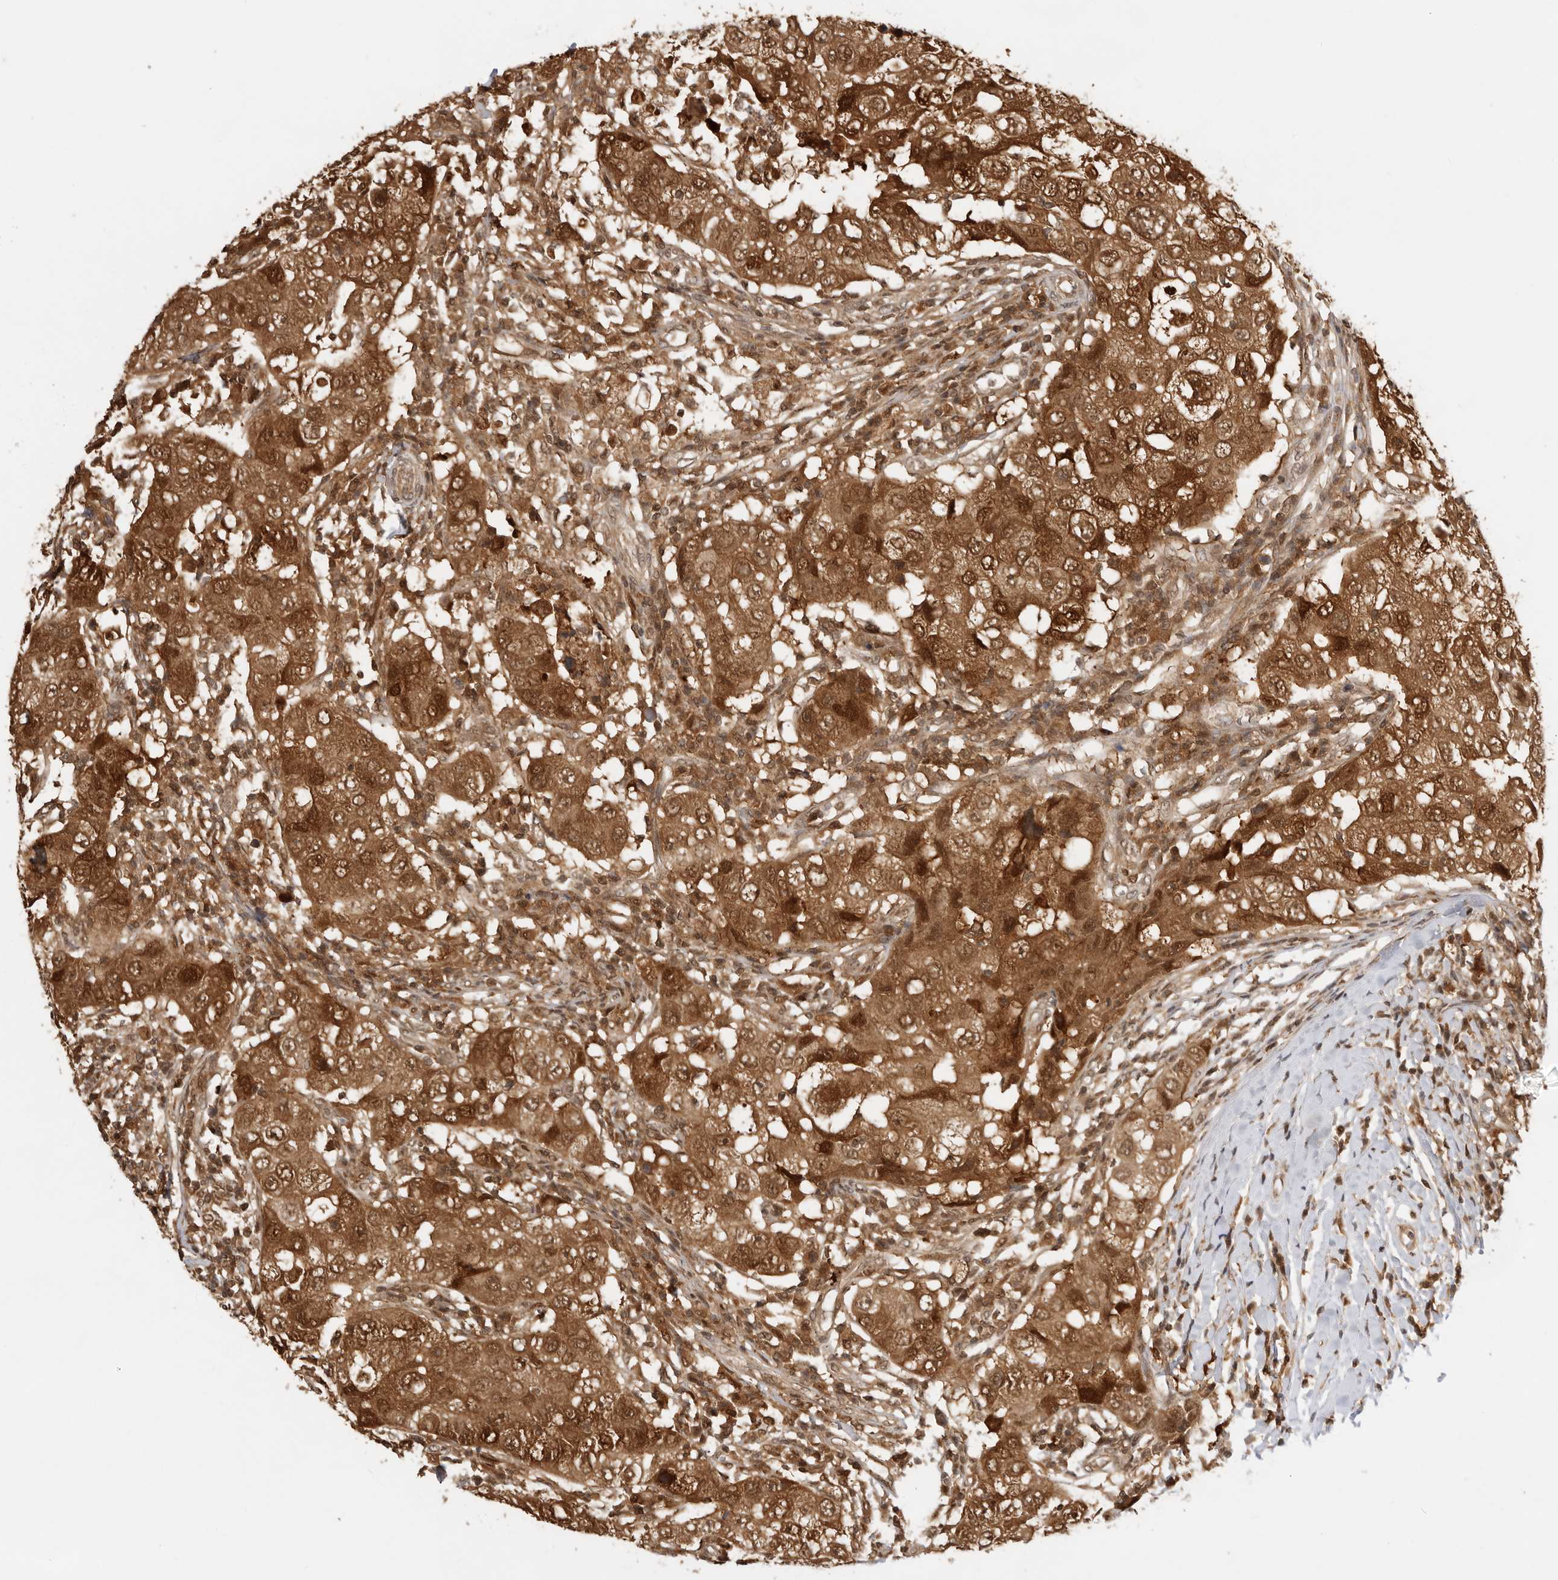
{"staining": {"intensity": "strong", "quantity": ">75%", "location": "cytoplasmic/membranous,nuclear"}, "tissue": "breast cancer", "cell_type": "Tumor cells", "image_type": "cancer", "snomed": [{"axis": "morphology", "description": "Duct carcinoma"}, {"axis": "topography", "description": "Breast"}], "caption": "Immunohistochemistry (IHC) photomicrograph of breast invasive ductal carcinoma stained for a protein (brown), which shows high levels of strong cytoplasmic/membranous and nuclear staining in about >75% of tumor cells.", "gene": "ADPRS", "patient": {"sex": "female", "age": 27}}